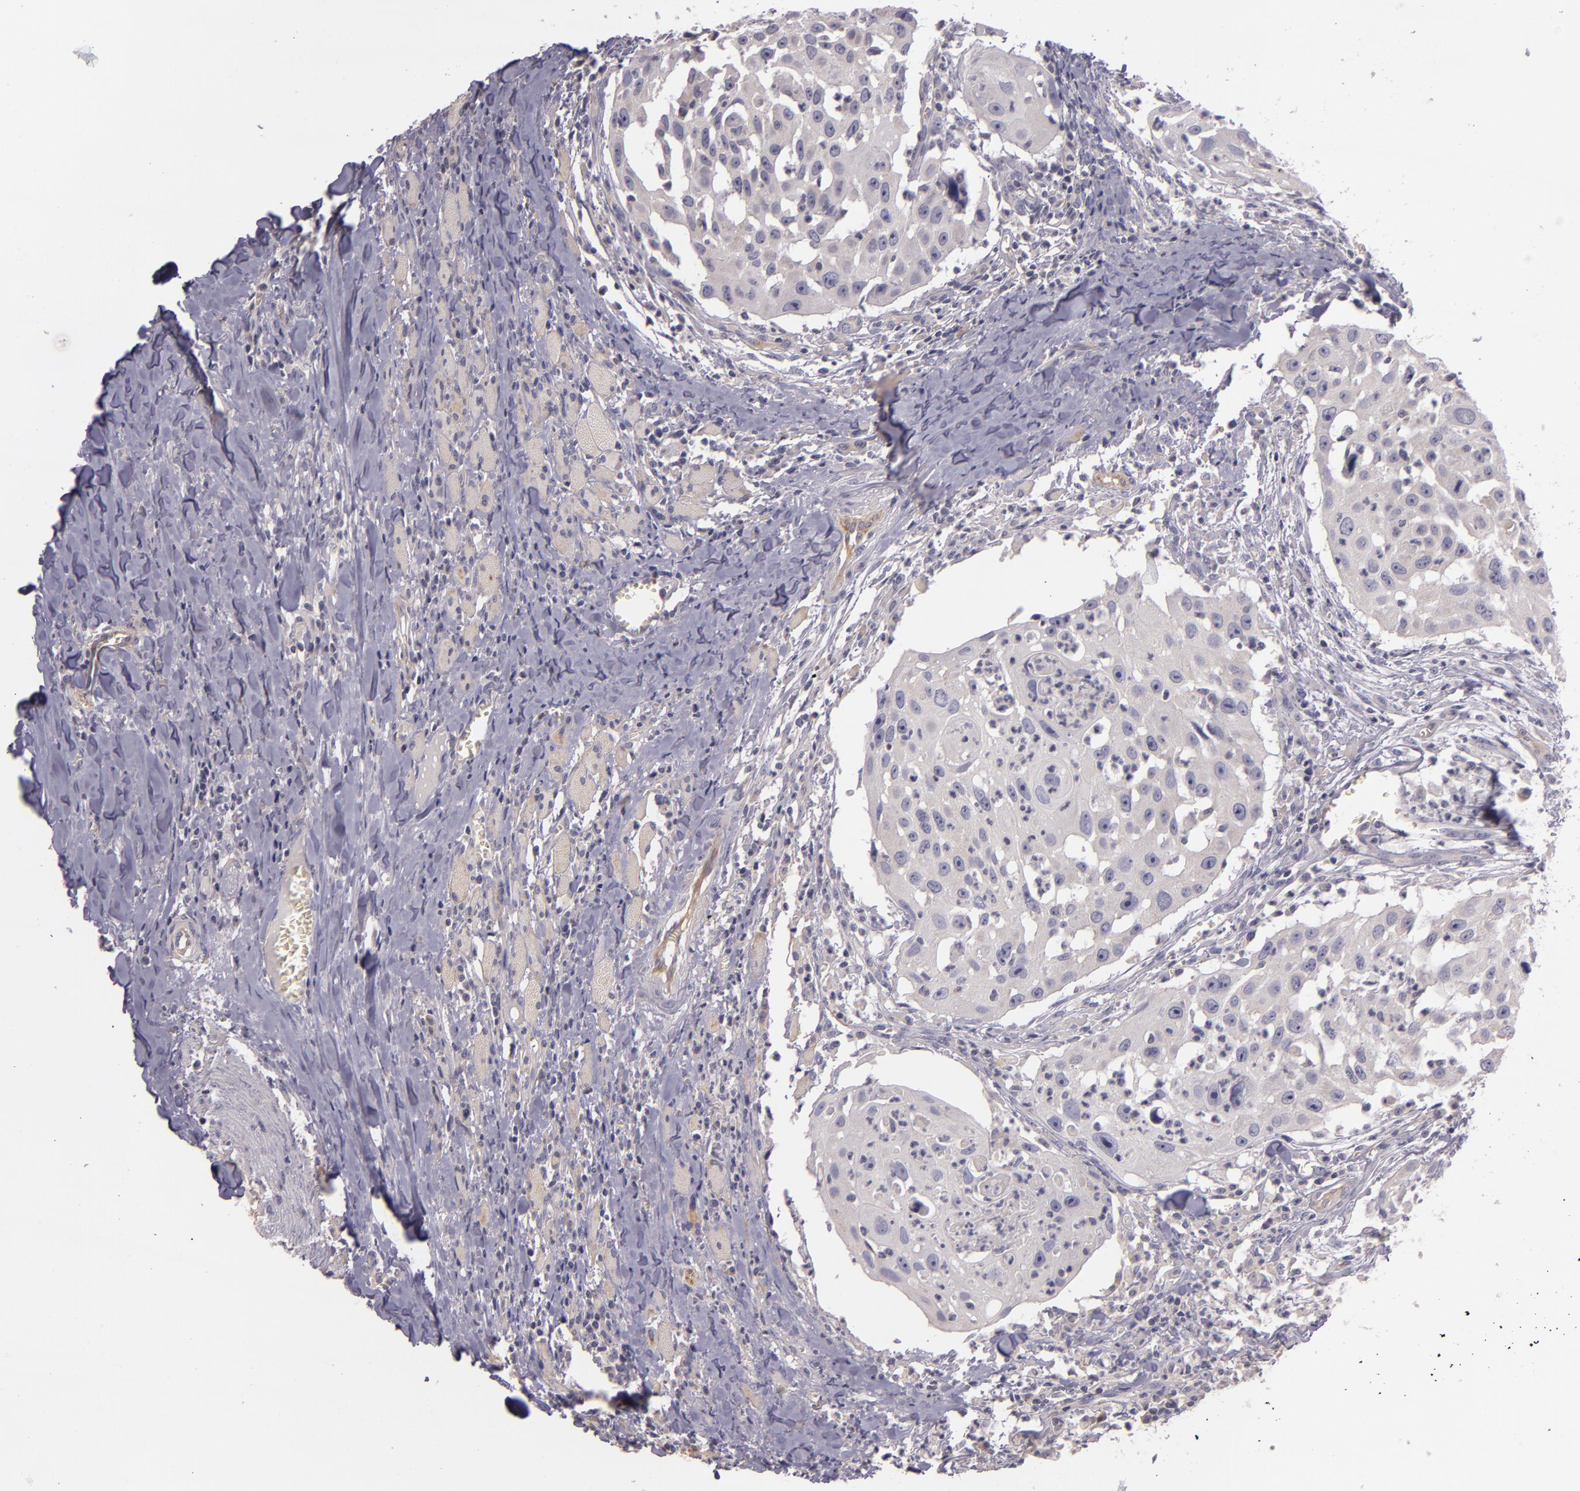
{"staining": {"intensity": "negative", "quantity": "none", "location": "none"}, "tissue": "head and neck cancer", "cell_type": "Tumor cells", "image_type": "cancer", "snomed": [{"axis": "morphology", "description": "Squamous cell carcinoma, NOS"}, {"axis": "topography", "description": "Head-Neck"}], "caption": "The micrograph demonstrates no significant expression in tumor cells of head and neck squamous cell carcinoma.", "gene": "RALGAPA1", "patient": {"sex": "male", "age": 64}}